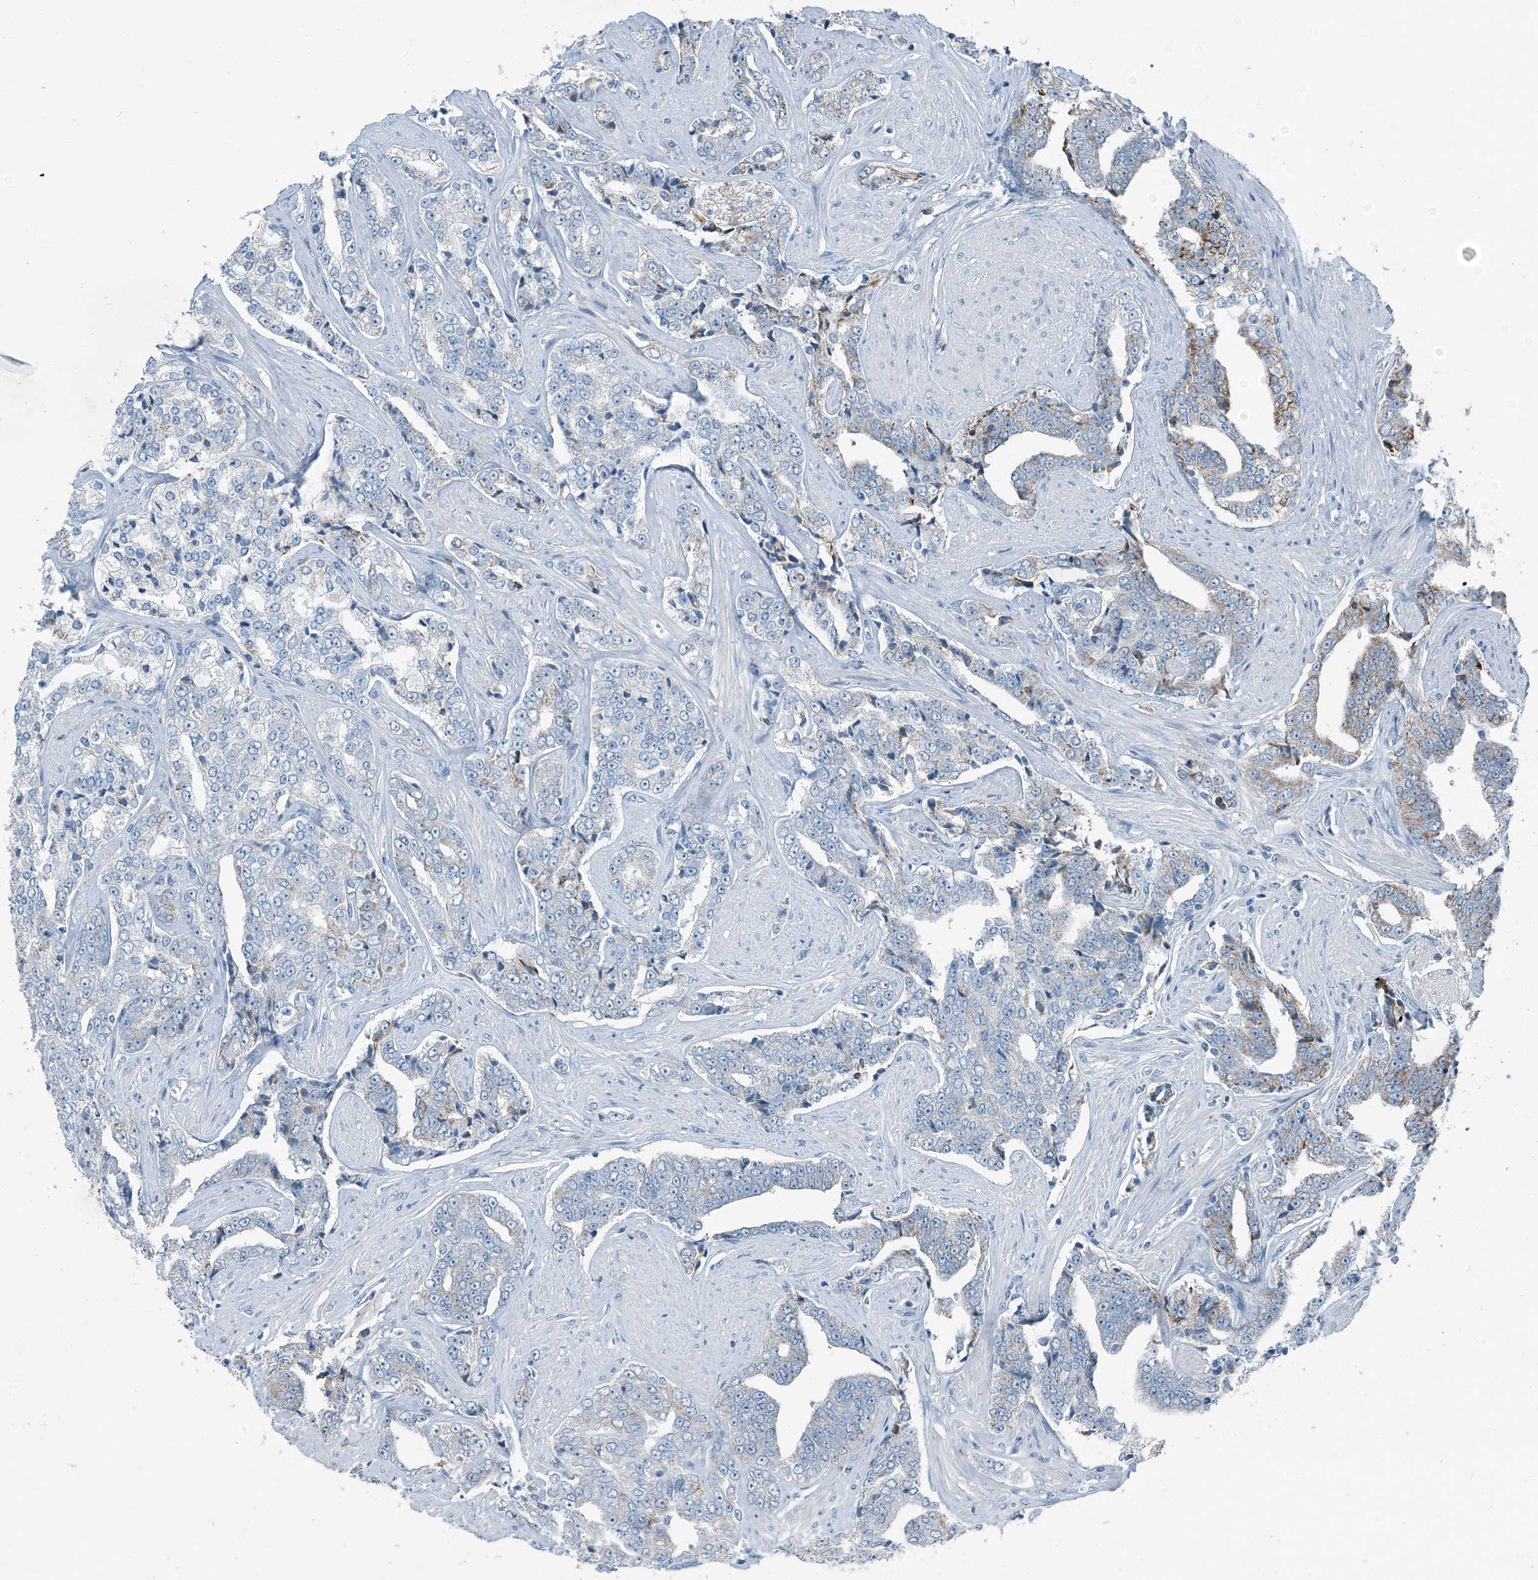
{"staining": {"intensity": "moderate", "quantity": "<25%", "location": "cytoplasmic/membranous"}, "tissue": "prostate cancer", "cell_type": "Tumor cells", "image_type": "cancer", "snomed": [{"axis": "morphology", "description": "Adenocarcinoma, High grade"}, {"axis": "topography", "description": "Prostate"}], "caption": "This is a histology image of IHC staining of prostate adenocarcinoma (high-grade), which shows moderate positivity in the cytoplasmic/membranous of tumor cells.", "gene": "FAM162A", "patient": {"sex": "male", "age": 71}}